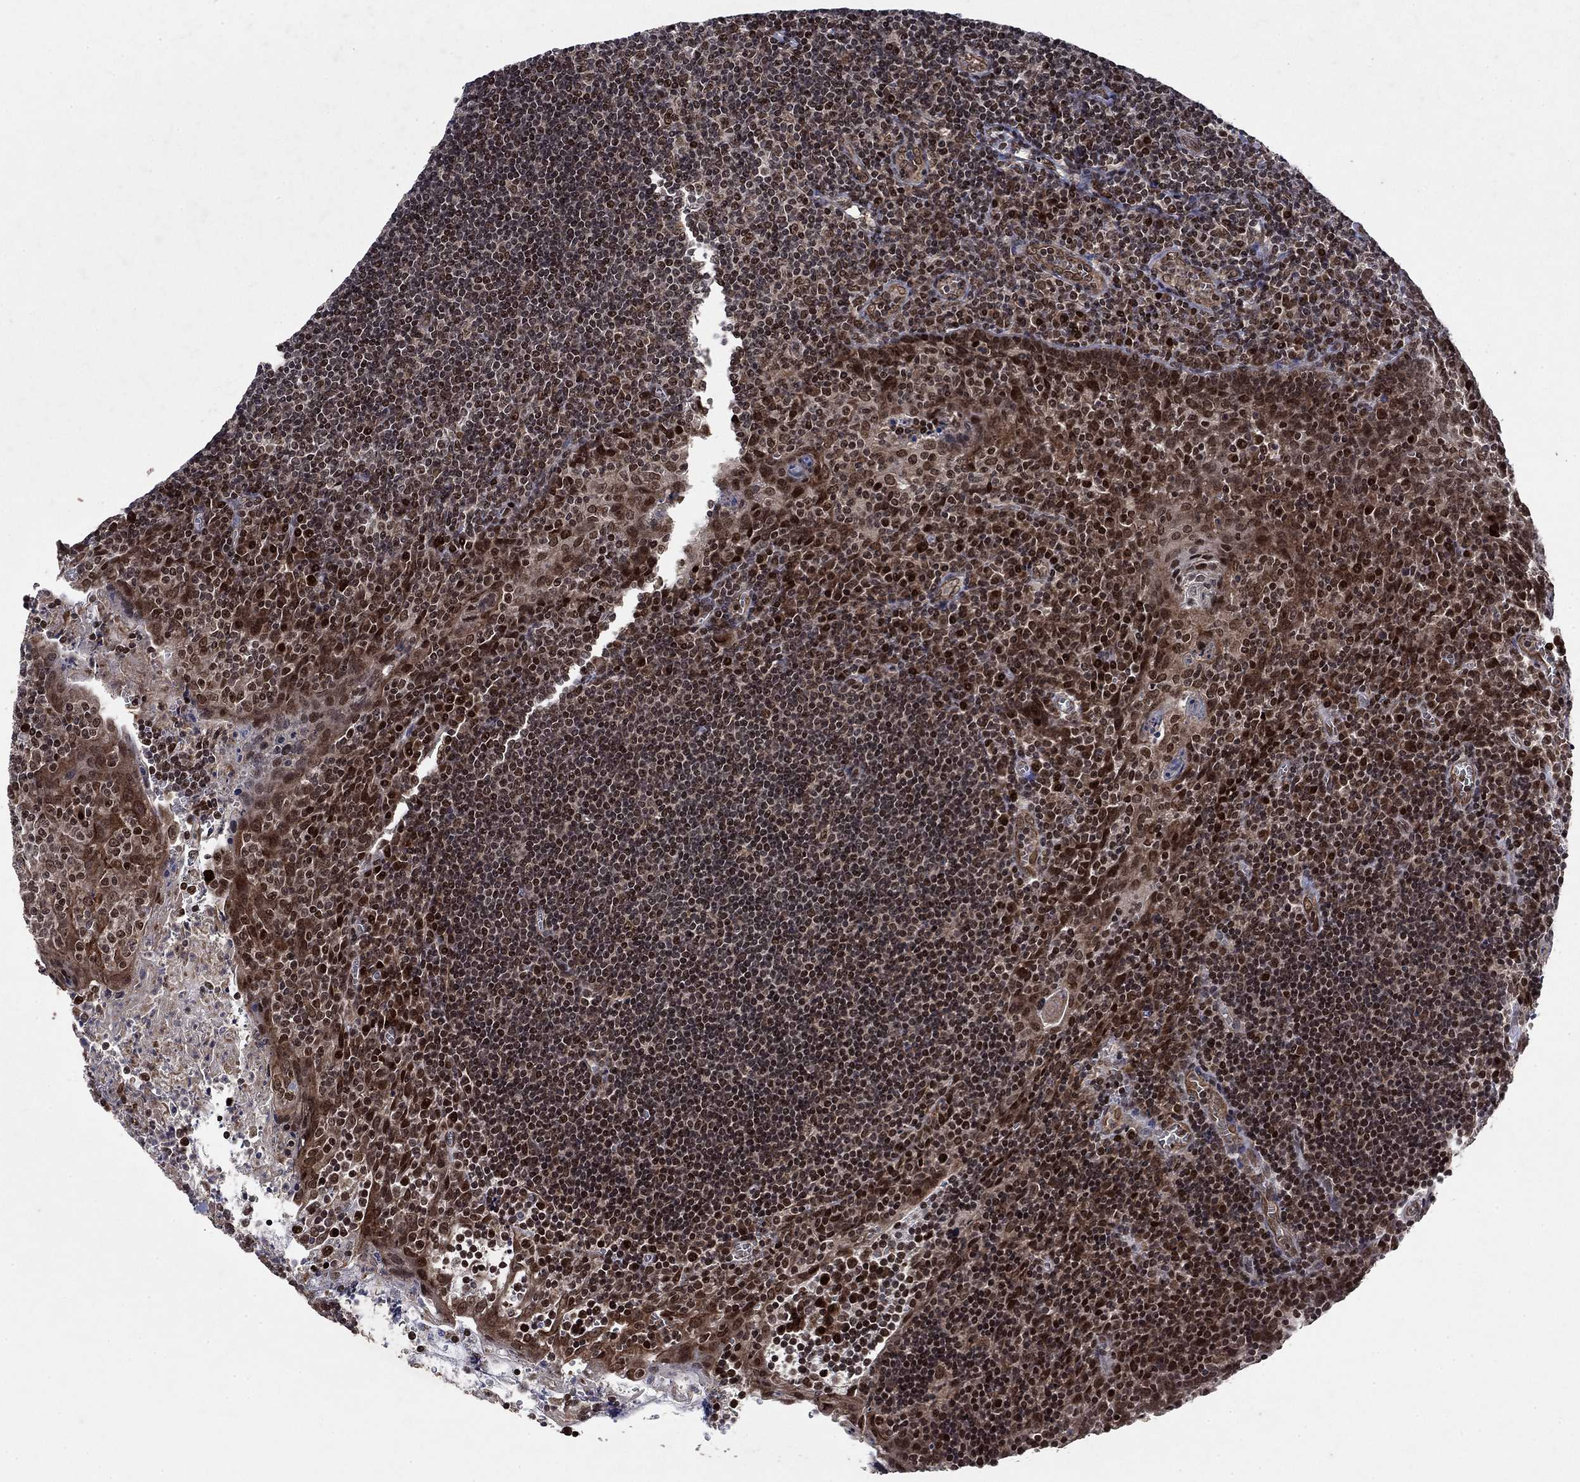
{"staining": {"intensity": "strong", "quantity": "<25%", "location": "nuclear"}, "tissue": "tonsil", "cell_type": "Germinal center cells", "image_type": "normal", "snomed": [{"axis": "morphology", "description": "Normal tissue, NOS"}, {"axis": "morphology", "description": "Inflammation, NOS"}, {"axis": "topography", "description": "Tonsil"}], "caption": "This image shows immunohistochemistry (IHC) staining of benign human tonsil, with medium strong nuclear staining in about <25% of germinal center cells.", "gene": "PRICKLE4", "patient": {"sex": "female", "age": 31}}